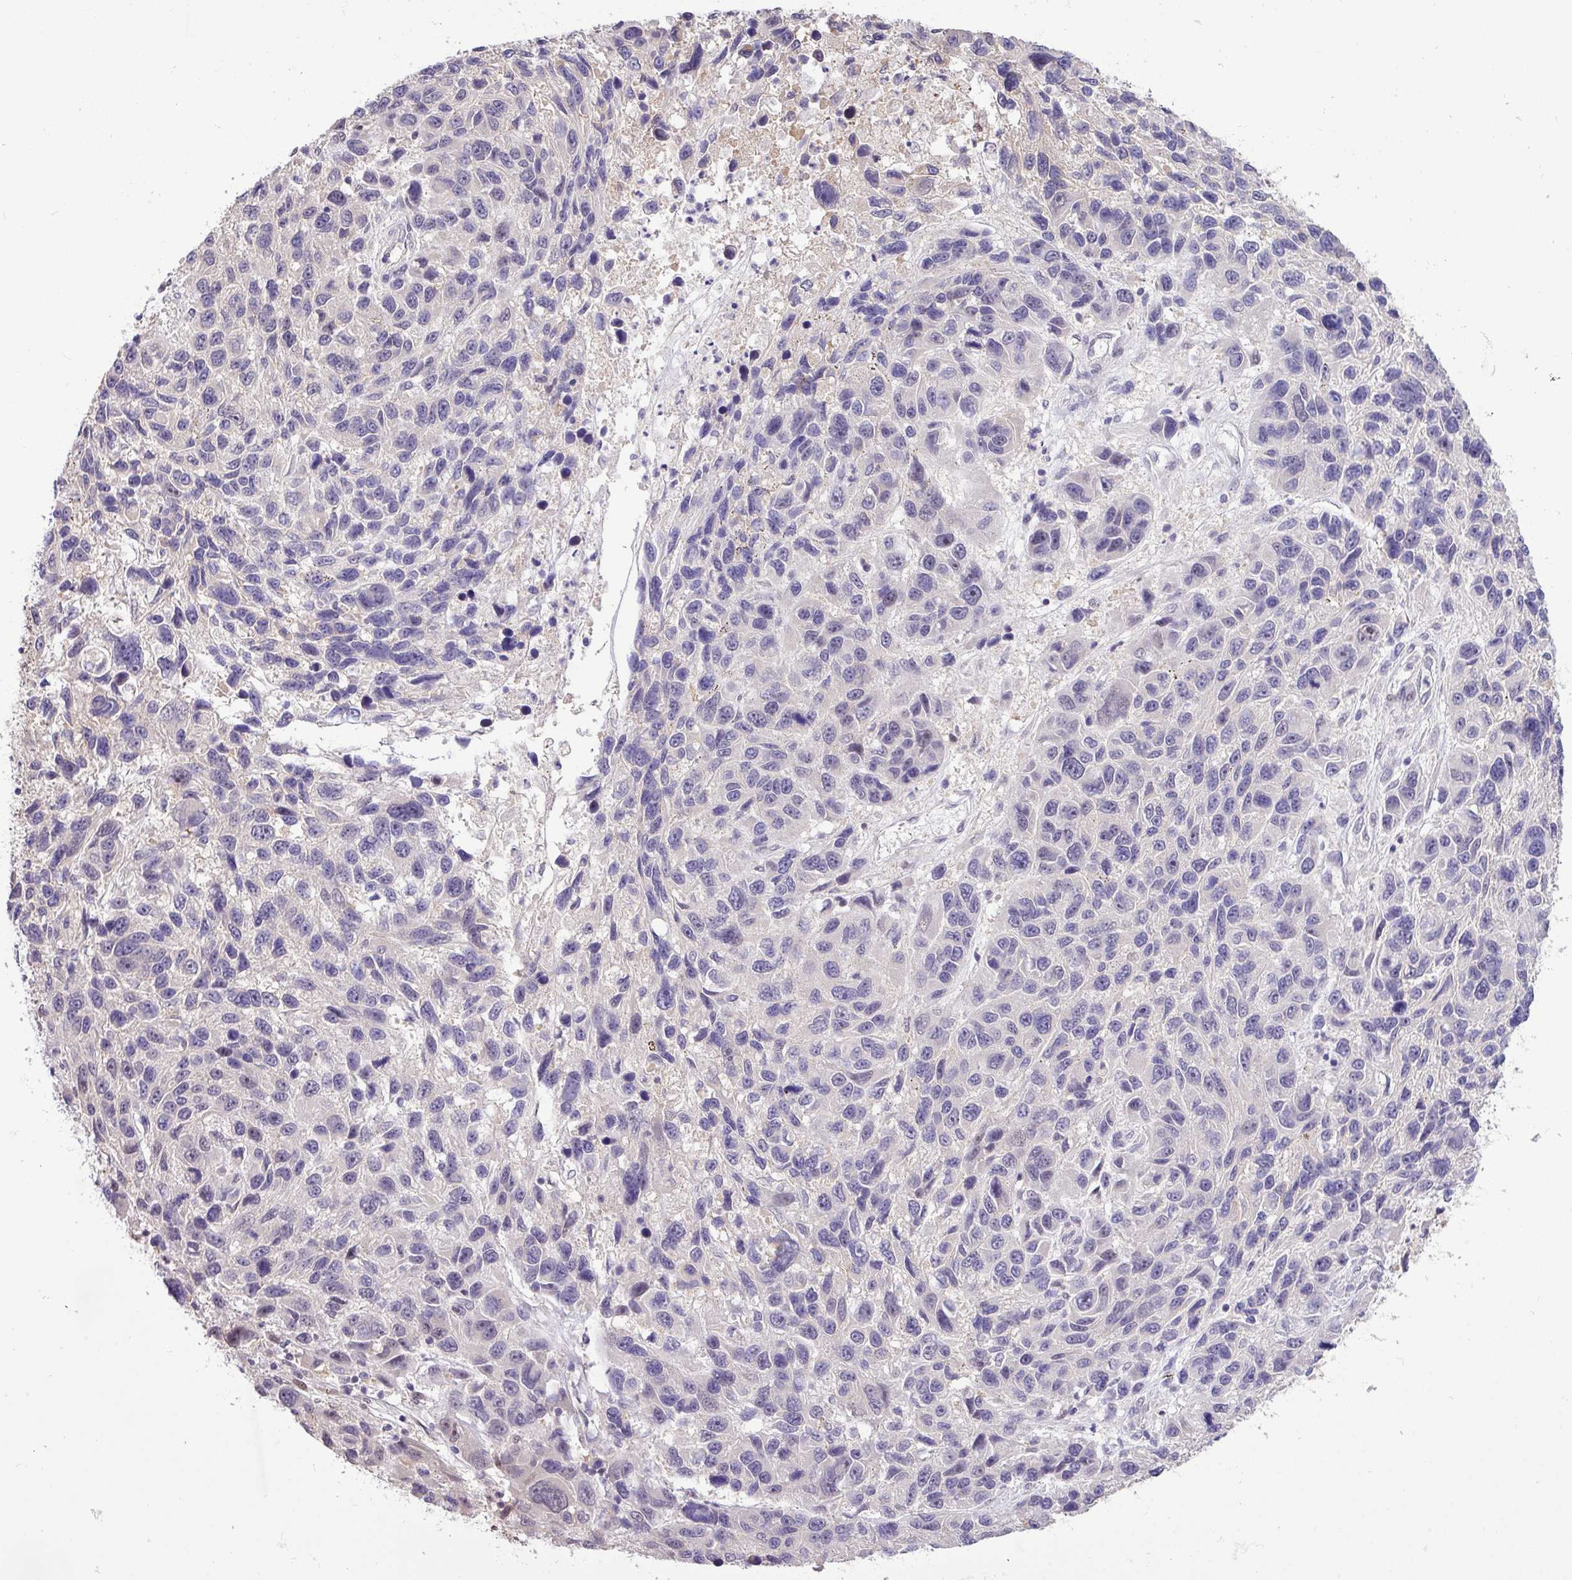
{"staining": {"intensity": "negative", "quantity": "none", "location": "none"}, "tissue": "melanoma", "cell_type": "Tumor cells", "image_type": "cancer", "snomed": [{"axis": "morphology", "description": "Malignant melanoma, NOS"}, {"axis": "topography", "description": "Skin"}], "caption": "Immunohistochemistry (IHC) micrograph of neoplastic tissue: malignant melanoma stained with DAB (3,3'-diaminobenzidine) reveals no significant protein staining in tumor cells.", "gene": "RIPPLY1", "patient": {"sex": "male", "age": 53}}